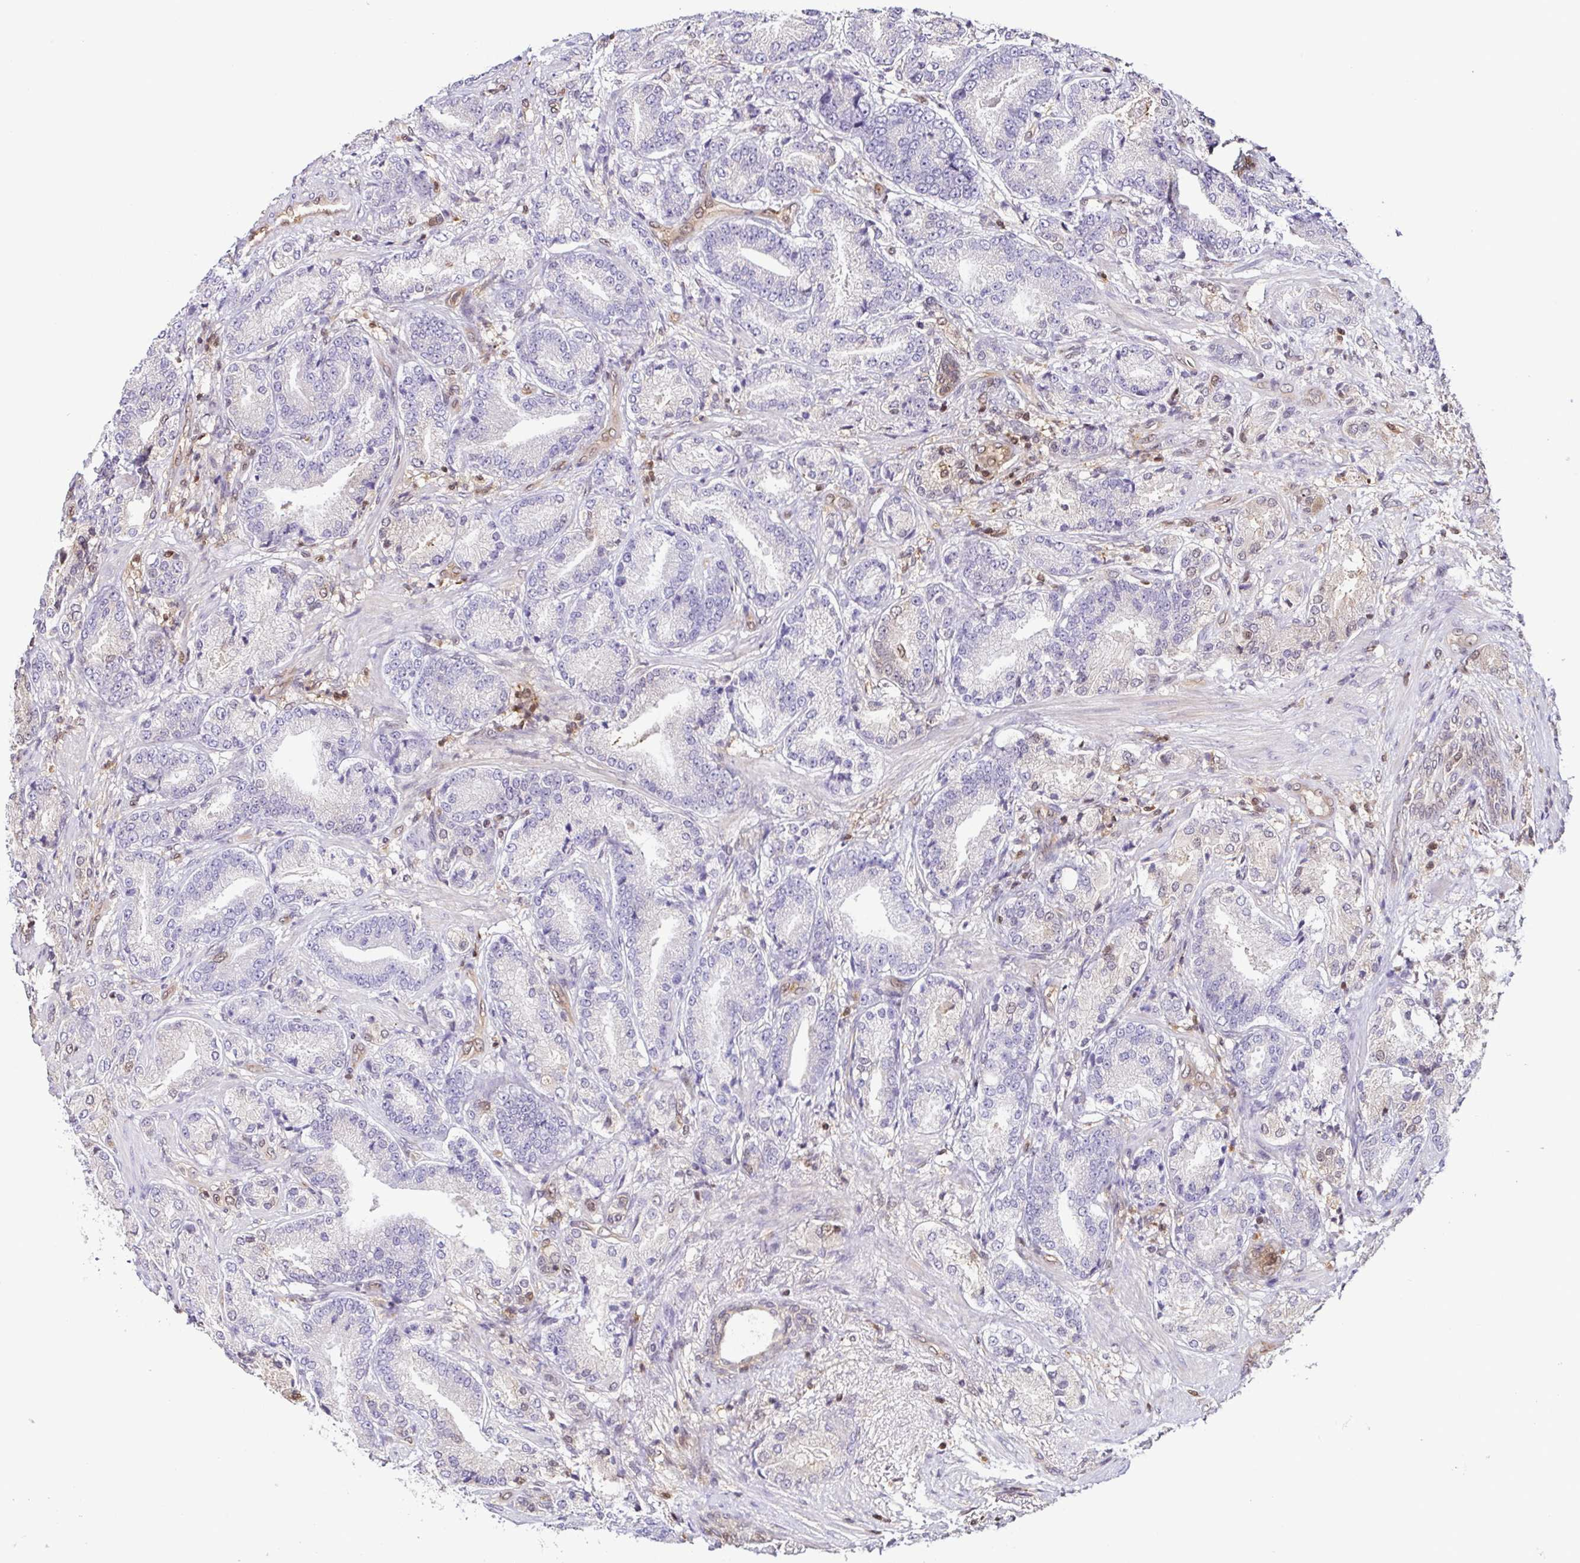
{"staining": {"intensity": "negative", "quantity": "none", "location": "none"}, "tissue": "prostate cancer", "cell_type": "Tumor cells", "image_type": "cancer", "snomed": [{"axis": "morphology", "description": "Adenocarcinoma, High grade"}, {"axis": "topography", "description": "Prostate and seminal vesicle, NOS"}], "caption": "IHC photomicrograph of neoplastic tissue: human prostate cancer (high-grade adenocarcinoma) stained with DAB displays no significant protein positivity in tumor cells.", "gene": "PSMB9", "patient": {"sex": "male", "age": 61}}